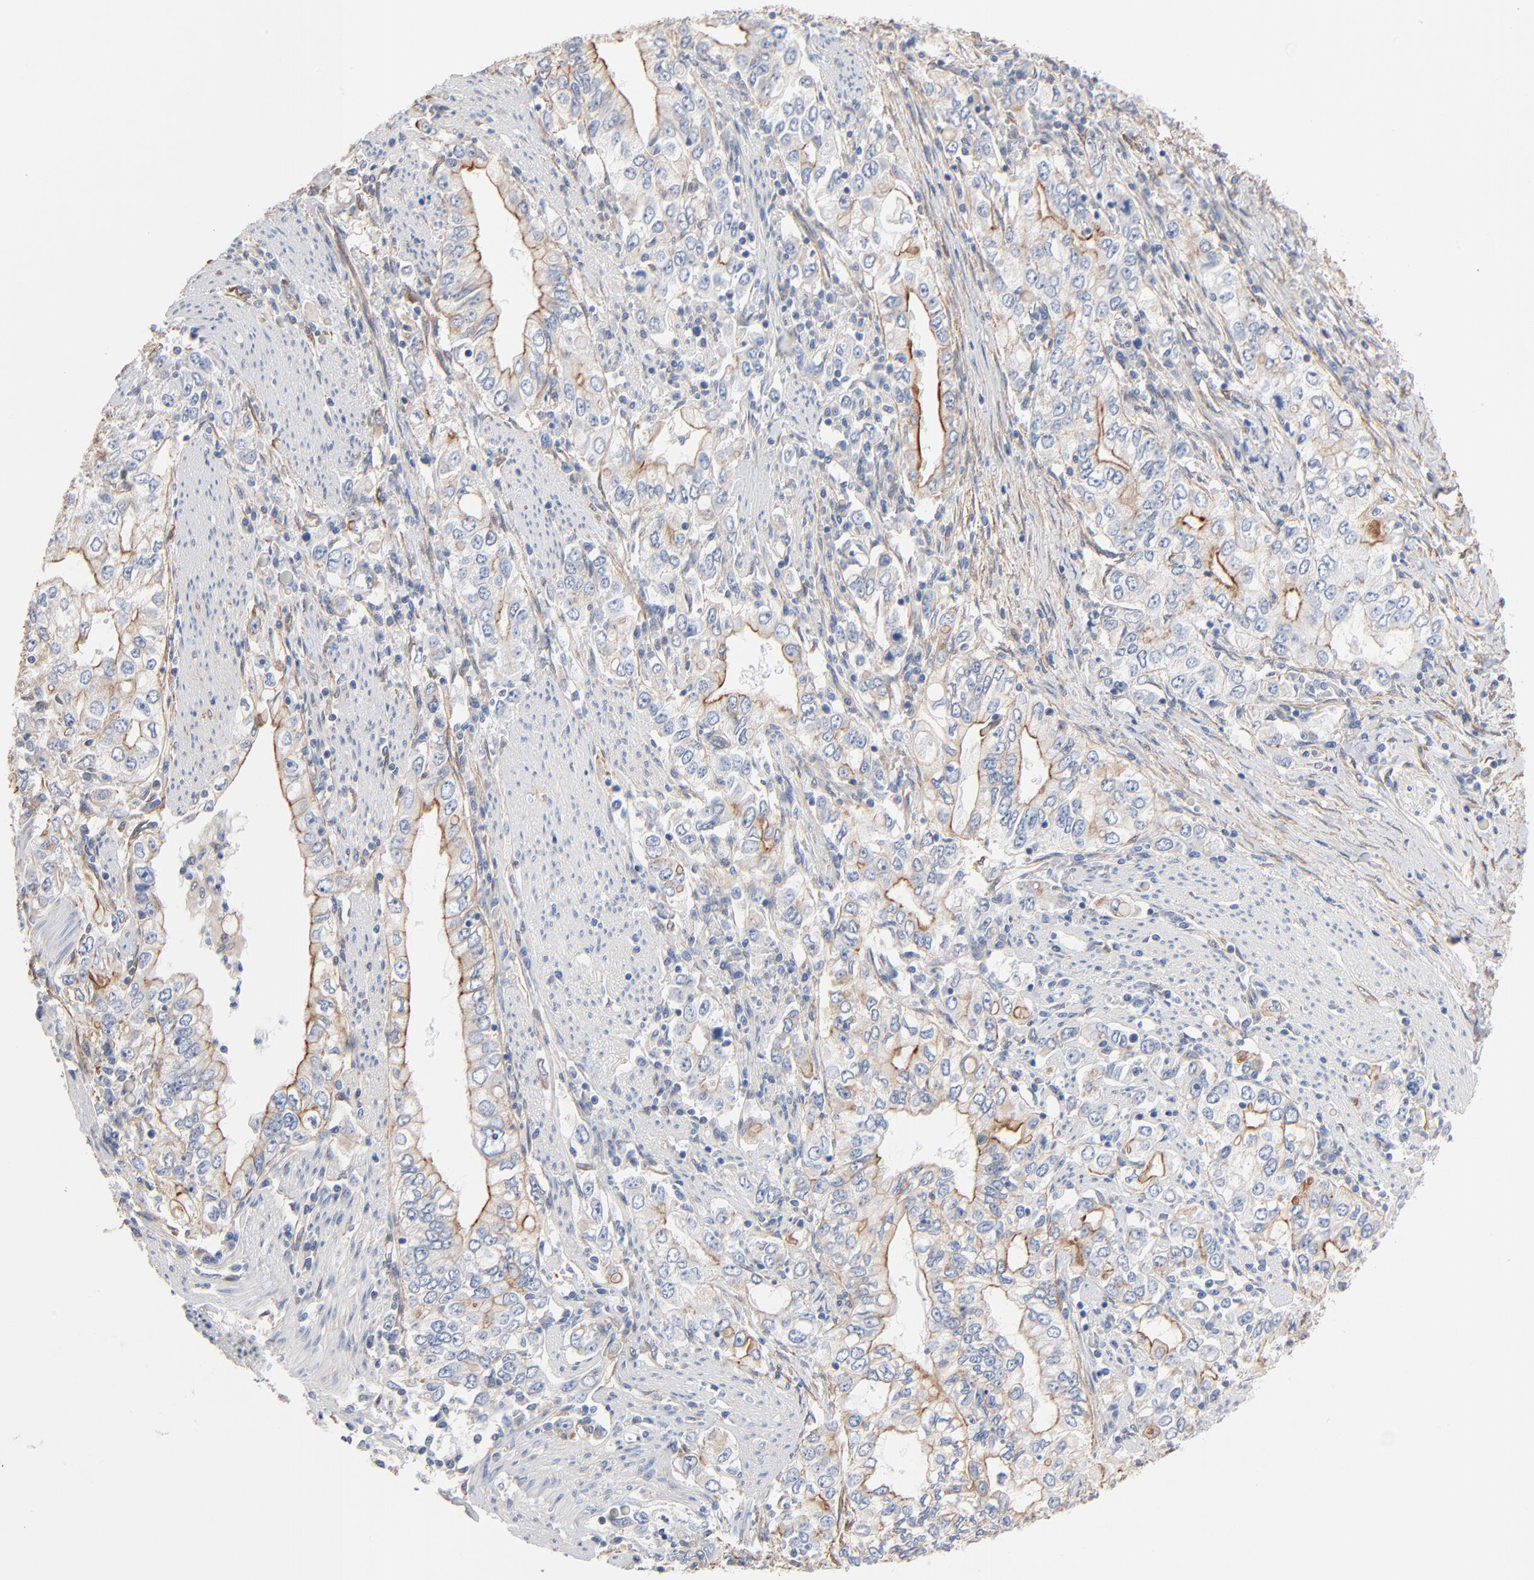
{"staining": {"intensity": "weak", "quantity": "<25%", "location": "cytoplasmic/membranous"}, "tissue": "stomach cancer", "cell_type": "Tumor cells", "image_type": "cancer", "snomed": [{"axis": "morphology", "description": "Adenocarcinoma, NOS"}, {"axis": "topography", "description": "Stomach, lower"}], "caption": "Immunohistochemistry (IHC) photomicrograph of neoplastic tissue: adenocarcinoma (stomach) stained with DAB (3,3'-diaminobenzidine) shows no significant protein positivity in tumor cells.", "gene": "ABCD4", "patient": {"sex": "female", "age": 72}}